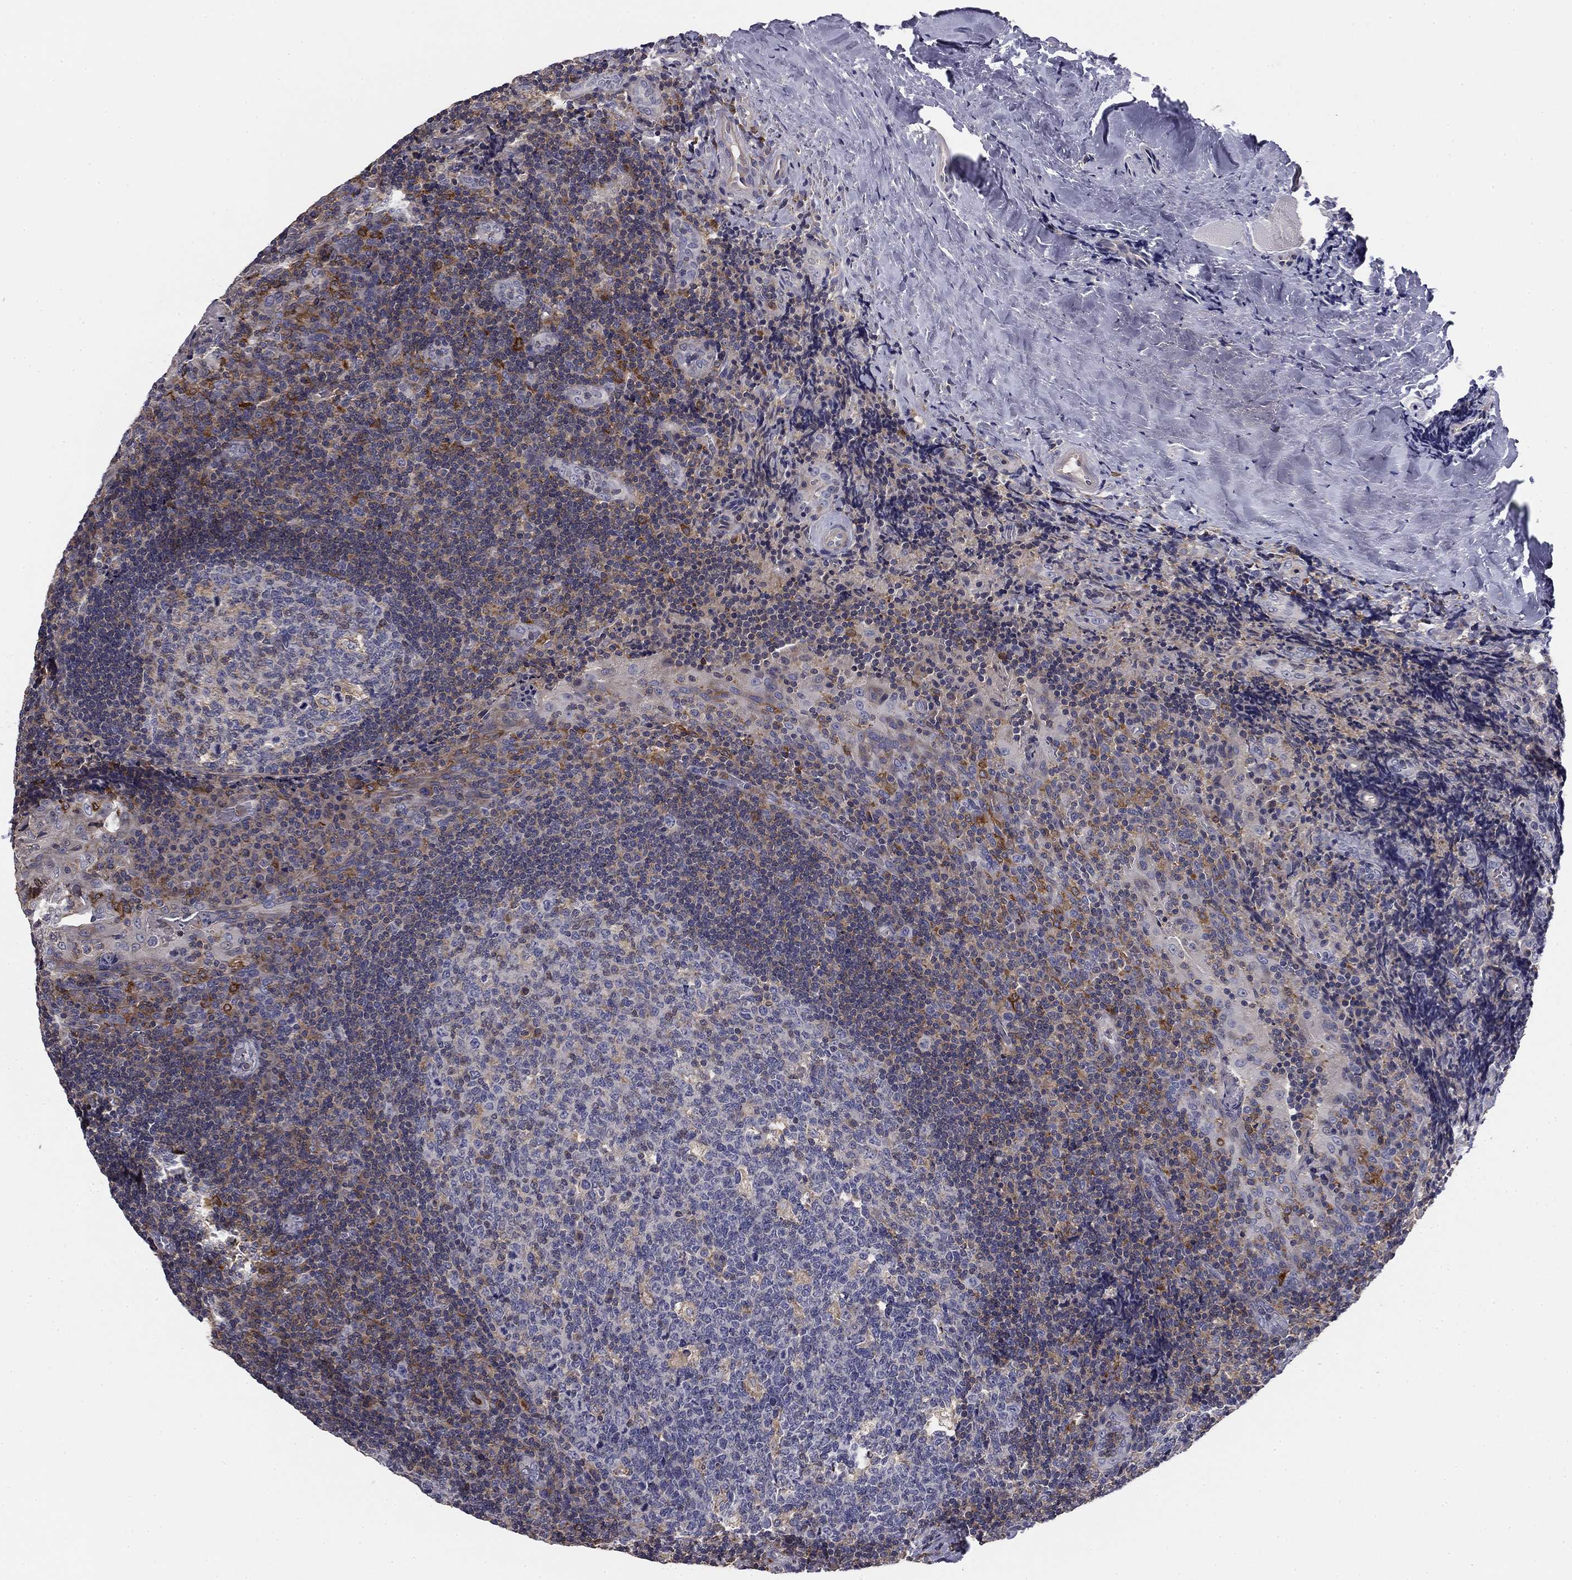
{"staining": {"intensity": "moderate", "quantity": "<25%", "location": "cytoplasmic/membranous"}, "tissue": "tonsil", "cell_type": "Germinal center cells", "image_type": "normal", "snomed": [{"axis": "morphology", "description": "Normal tissue, NOS"}, {"axis": "topography", "description": "Tonsil"}], "caption": "Protein expression analysis of normal tonsil reveals moderate cytoplasmic/membranous expression in approximately <25% of germinal center cells.", "gene": "PLCB2", "patient": {"sex": "male", "age": 17}}